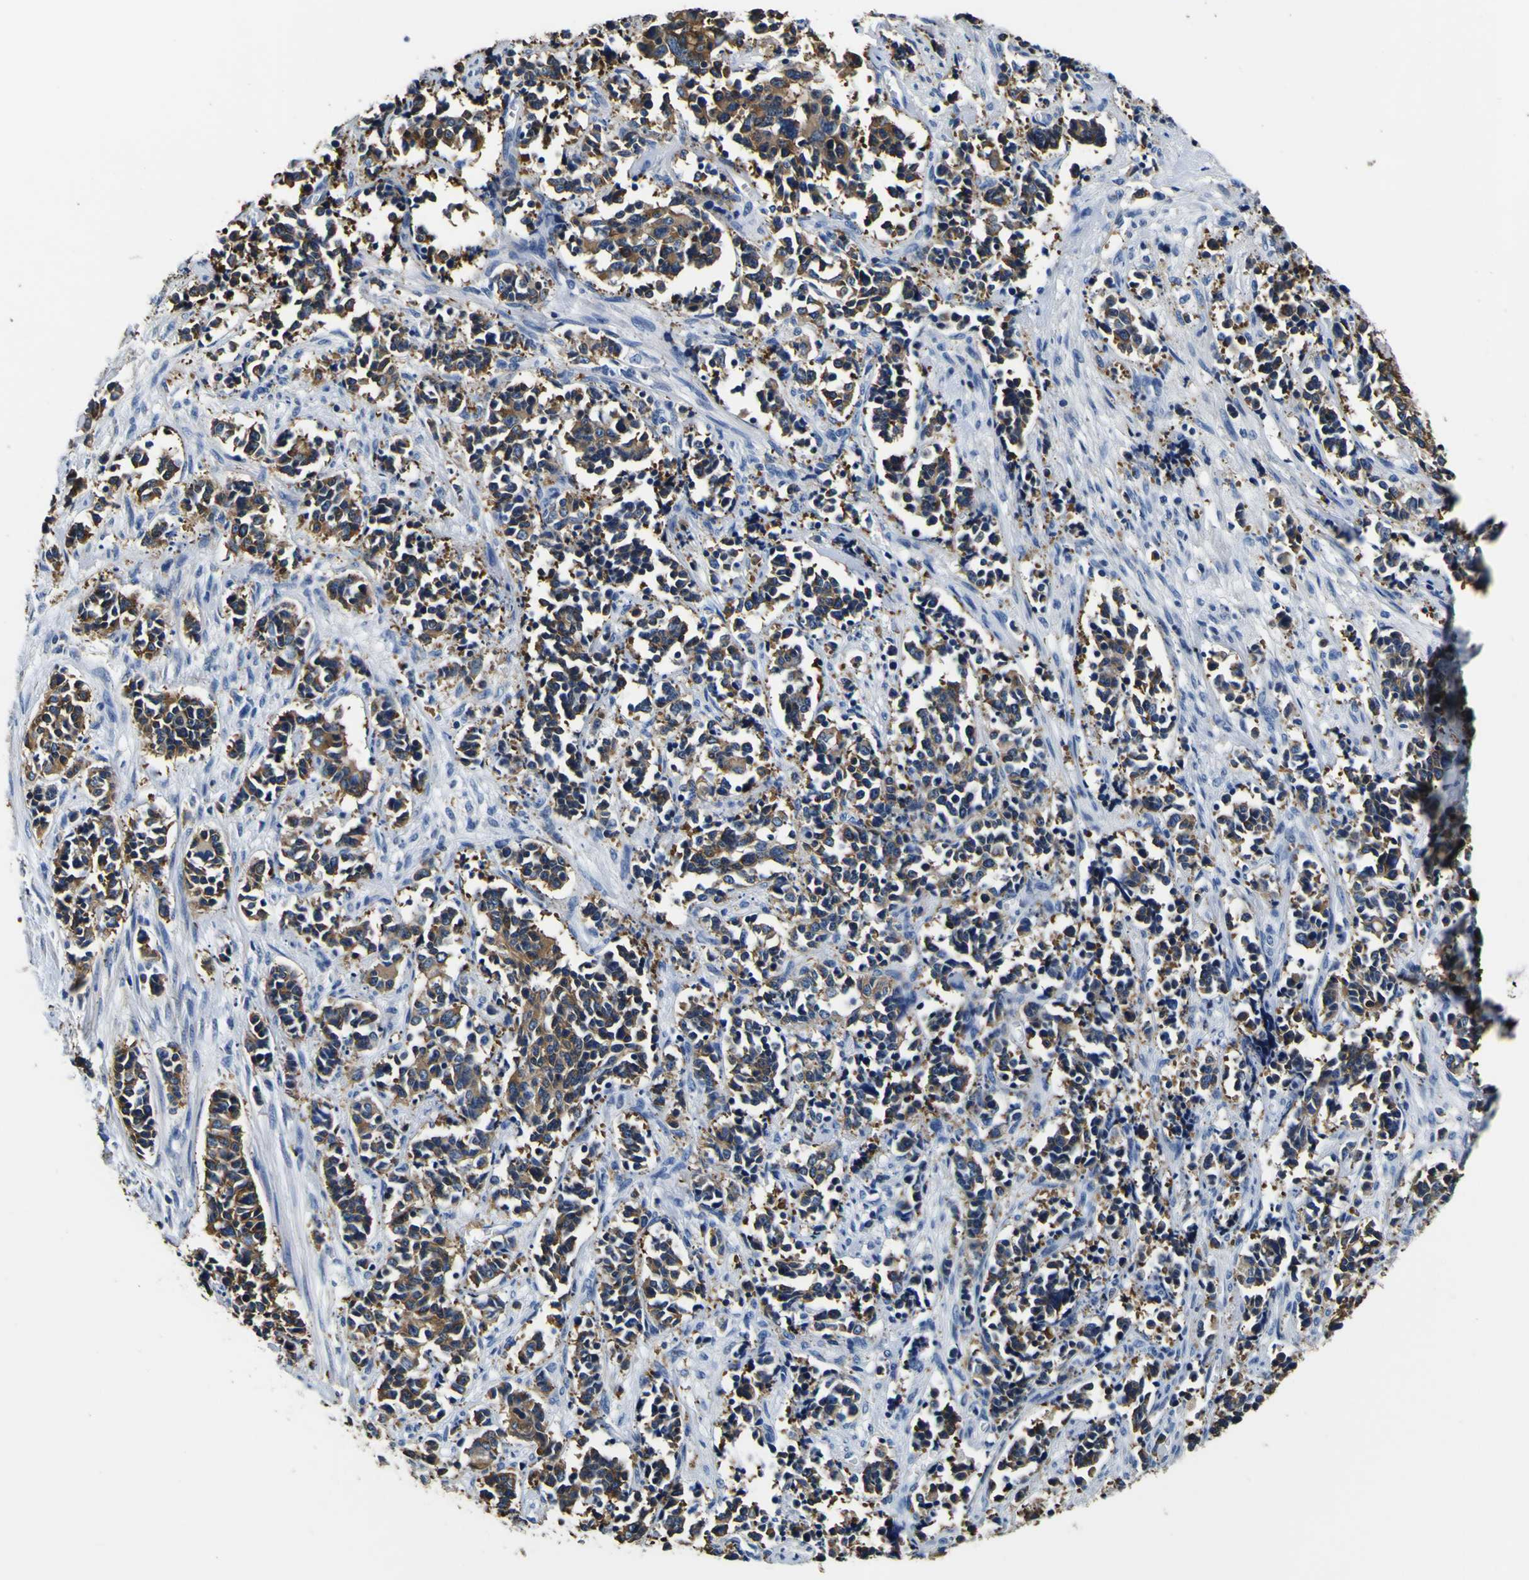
{"staining": {"intensity": "moderate", "quantity": ">75%", "location": "cytoplasmic/membranous"}, "tissue": "cervical cancer", "cell_type": "Tumor cells", "image_type": "cancer", "snomed": [{"axis": "morphology", "description": "Normal tissue, NOS"}, {"axis": "morphology", "description": "Squamous cell carcinoma, NOS"}, {"axis": "topography", "description": "Cervix"}], "caption": "Cervical squamous cell carcinoma tissue reveals moderate cytoplasmic/membranous positivity in approximately >75% of tumor cells", "gene": "TUBA1B", "patient": {"sex": "female", "age": 35}}